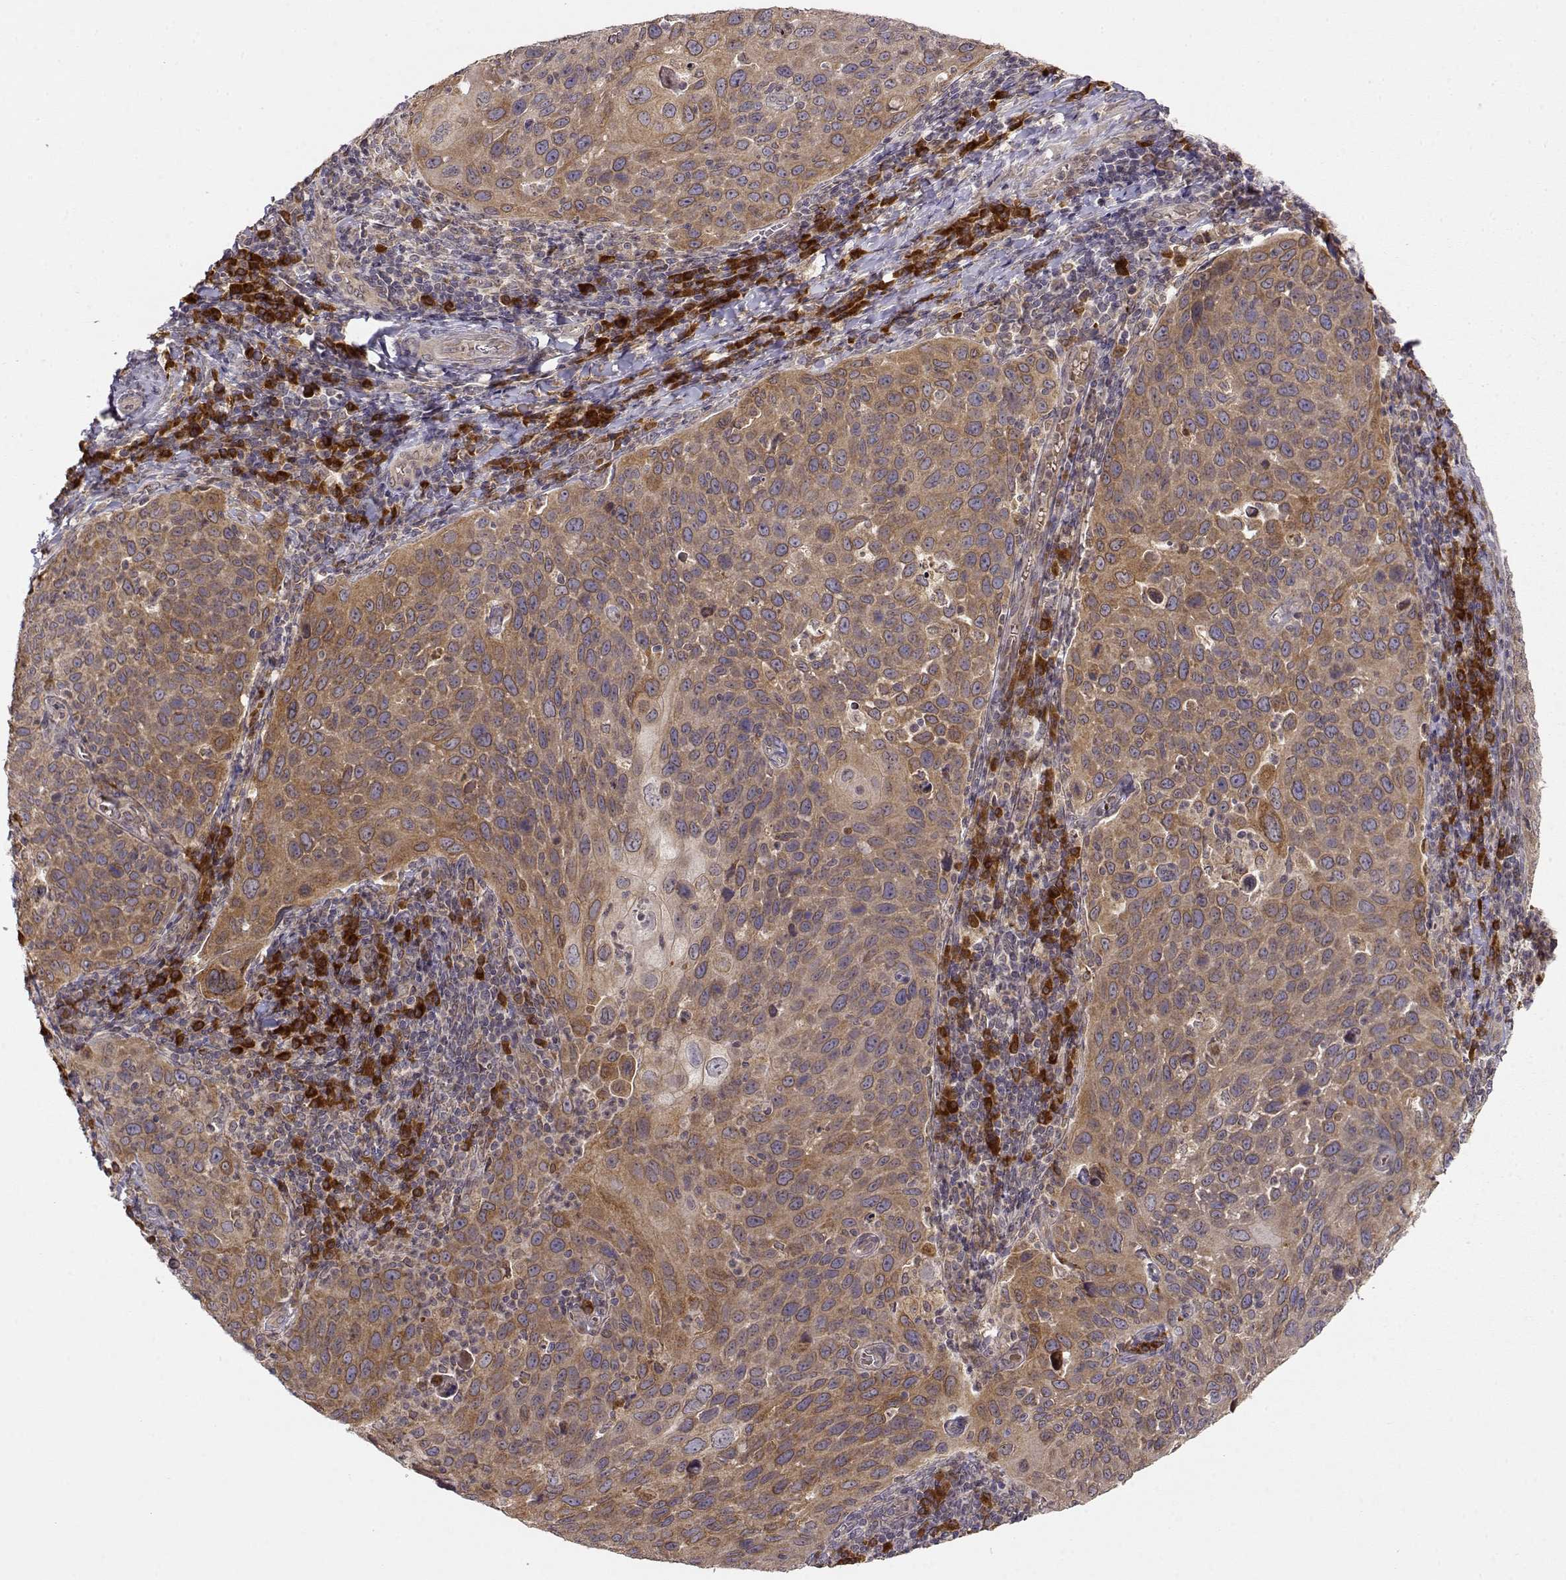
{"staining": {"intensity": "moderate", "quantity": ">75%", "location": "cytoplasmic/membranous"}, "tissue": "cervical cancer", "cell_type": "Tumor cells", "image_type": "cancer", "snomed": [{"axis": "morphology", "description": "Squamous cell carcinoma, NOS"}, {"axis": "topography", "description": "Cervix"}], "caption": "Immunohistochemistry micrograph of human squamous cell carcinoma (cervical) stained for a protein (brown), which shows medium levels of moderate cytoplasmic/membranous positivity in about >75% of tumor cells.", "gene": "ERGIC2", "patient": {"sex": "female", "age": 54}}